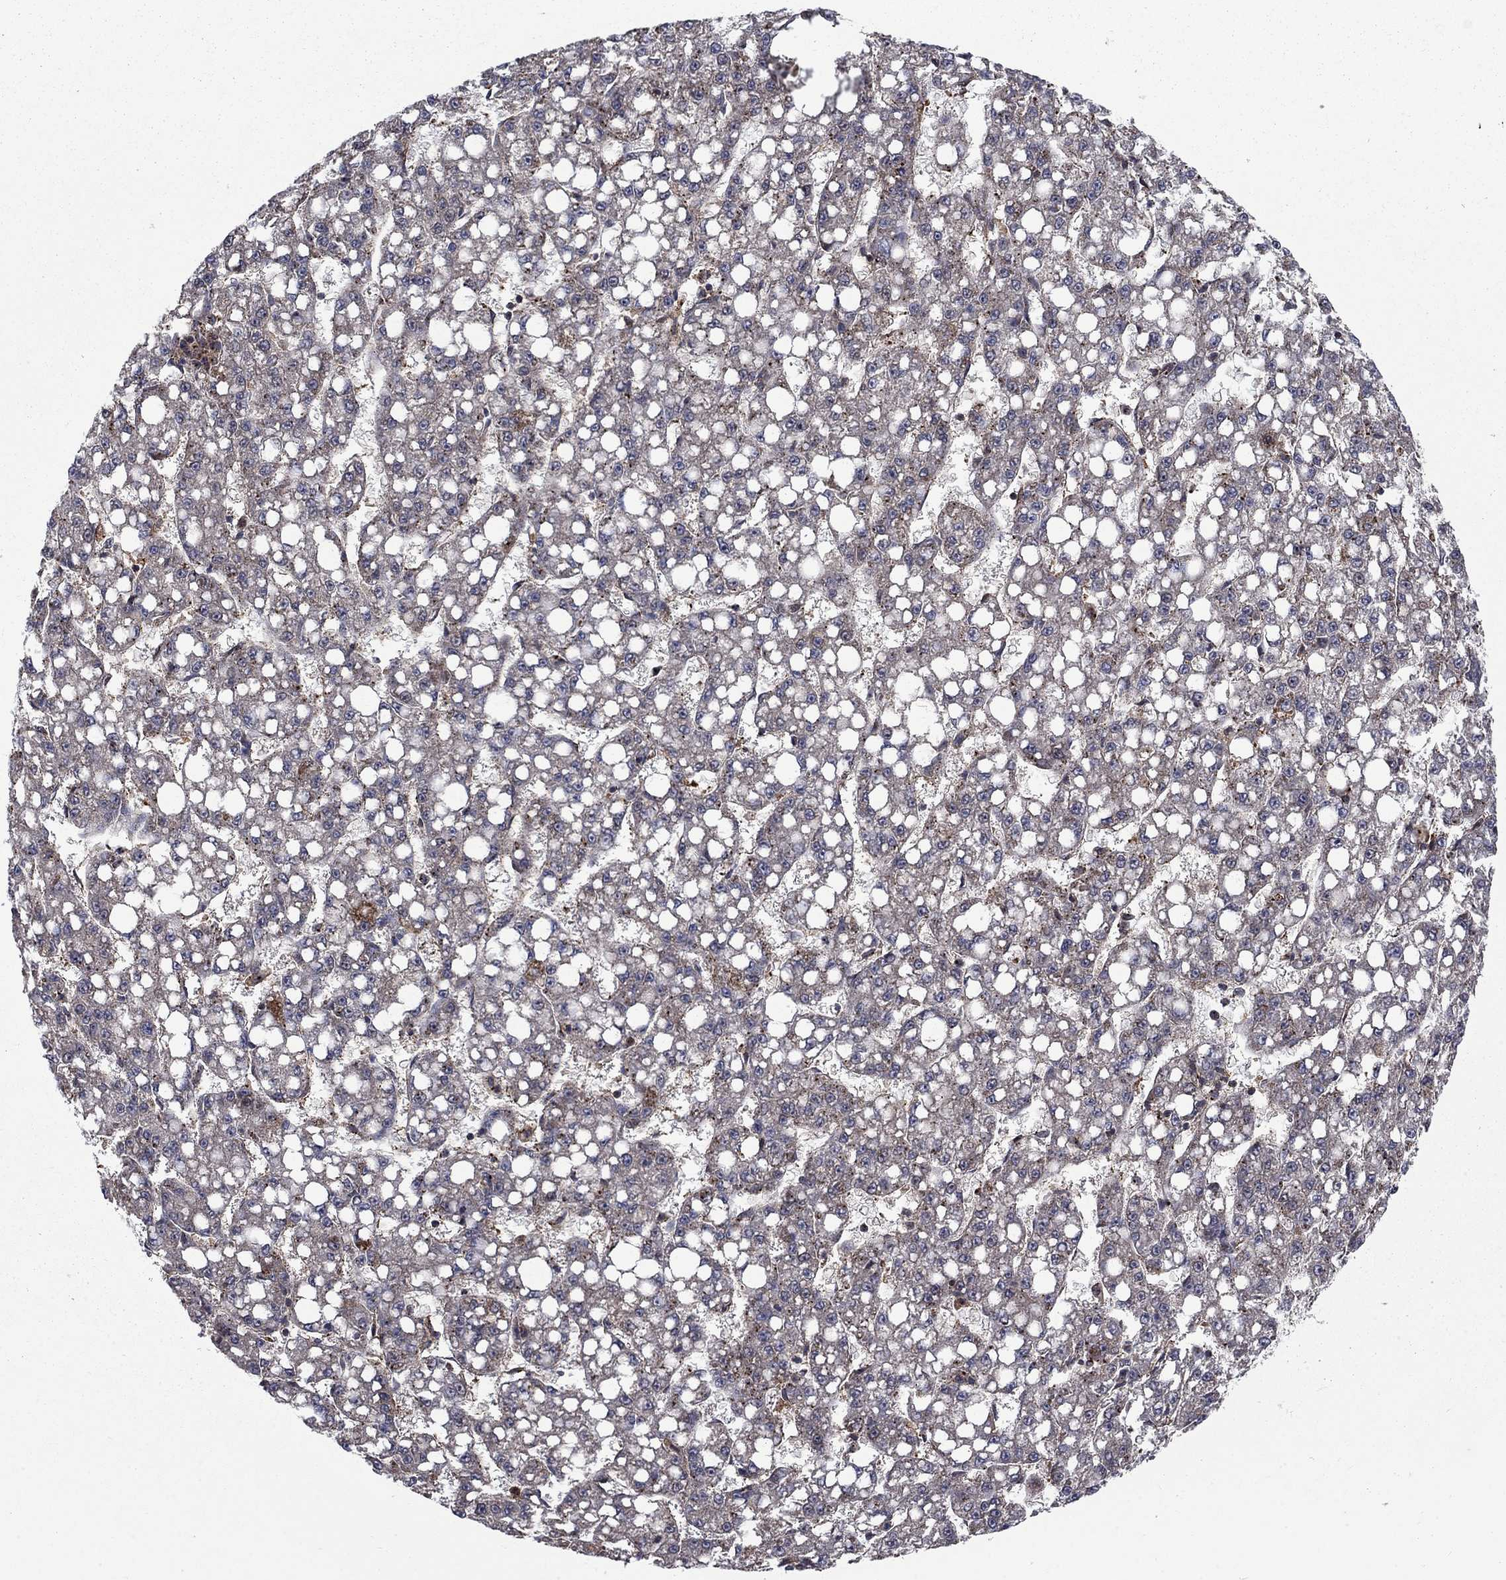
{"staining": {"intensity": "moderate", "quantity": "<25%", "location": "cytoplasmic/membranous"}, "tissue": "liver cancer", "cell_type": "Tumor cells", "image_type": "cancer", "snomed": [{"axis": "morphology", "description": "Carcinoma, Hepatocellular, NOS"}, {"axis": "topography", "description": "Liver"}], "caption": "Human hepatocellular carcinoma (liver) stained with a brown dye shows moderate cytoplasmic/membranous positive expression in about <25% of tumor cells.", "gene": "IFI35", "patient": {"sex": "female", "age": 65}}